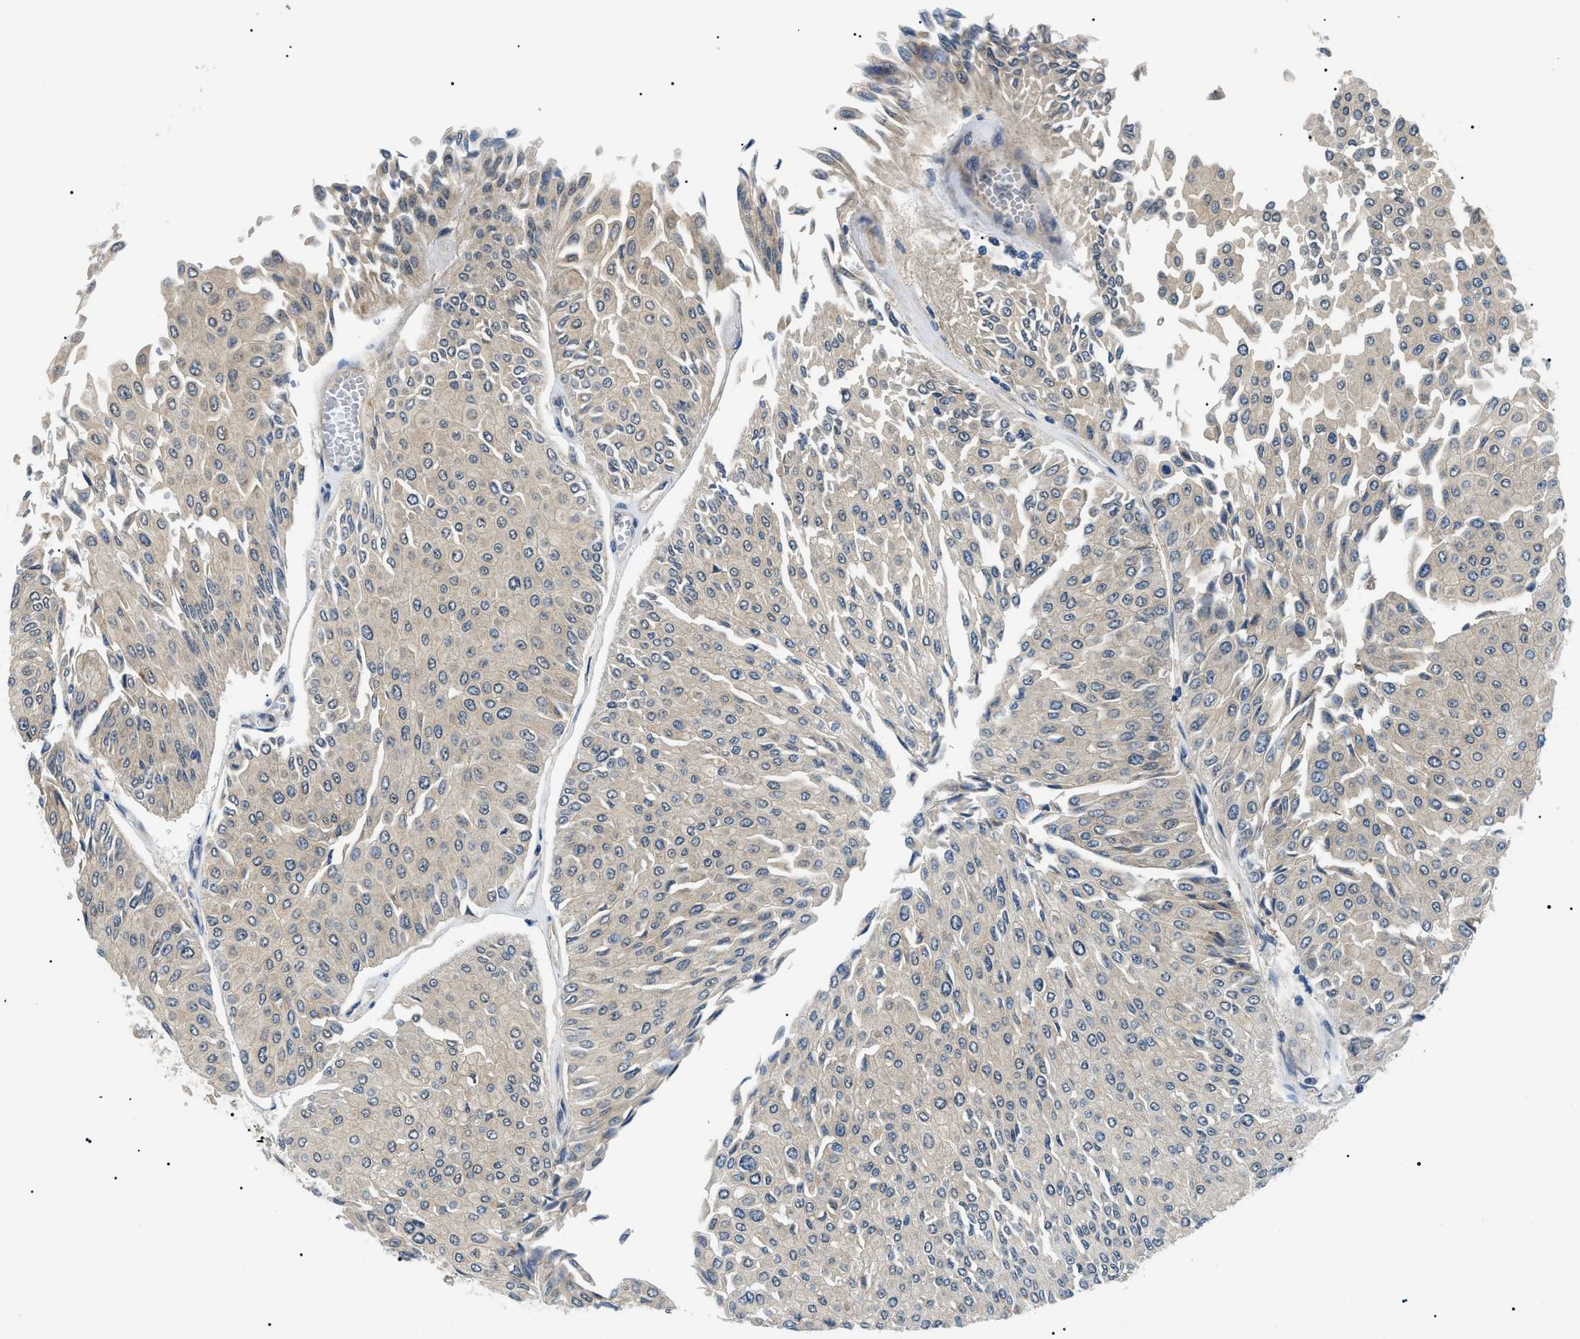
{"staining": {"intensity": "weak", "quantity": ">75%", "location": "cytoplasmic/membranous"}, "tissue": "urothelial cancer", "cell_type": "Tumor cells", "image_type": "cancer", "snomed": [{"axis": "morphology", "description": "Urothelial carcinoma, Low grade"}, {"axis": "topography", "description": "Urinary bladder"}], "caption": "High-power microscopy captured an immunohistochemistry histopathology image of low-grade urothelial carcinoma, revealing weak cytoplasmic/membranous positivity in approximately >75% of tumor cells.", "gene": "RBM15", "patient": {"sex": "male", "age": 67}}